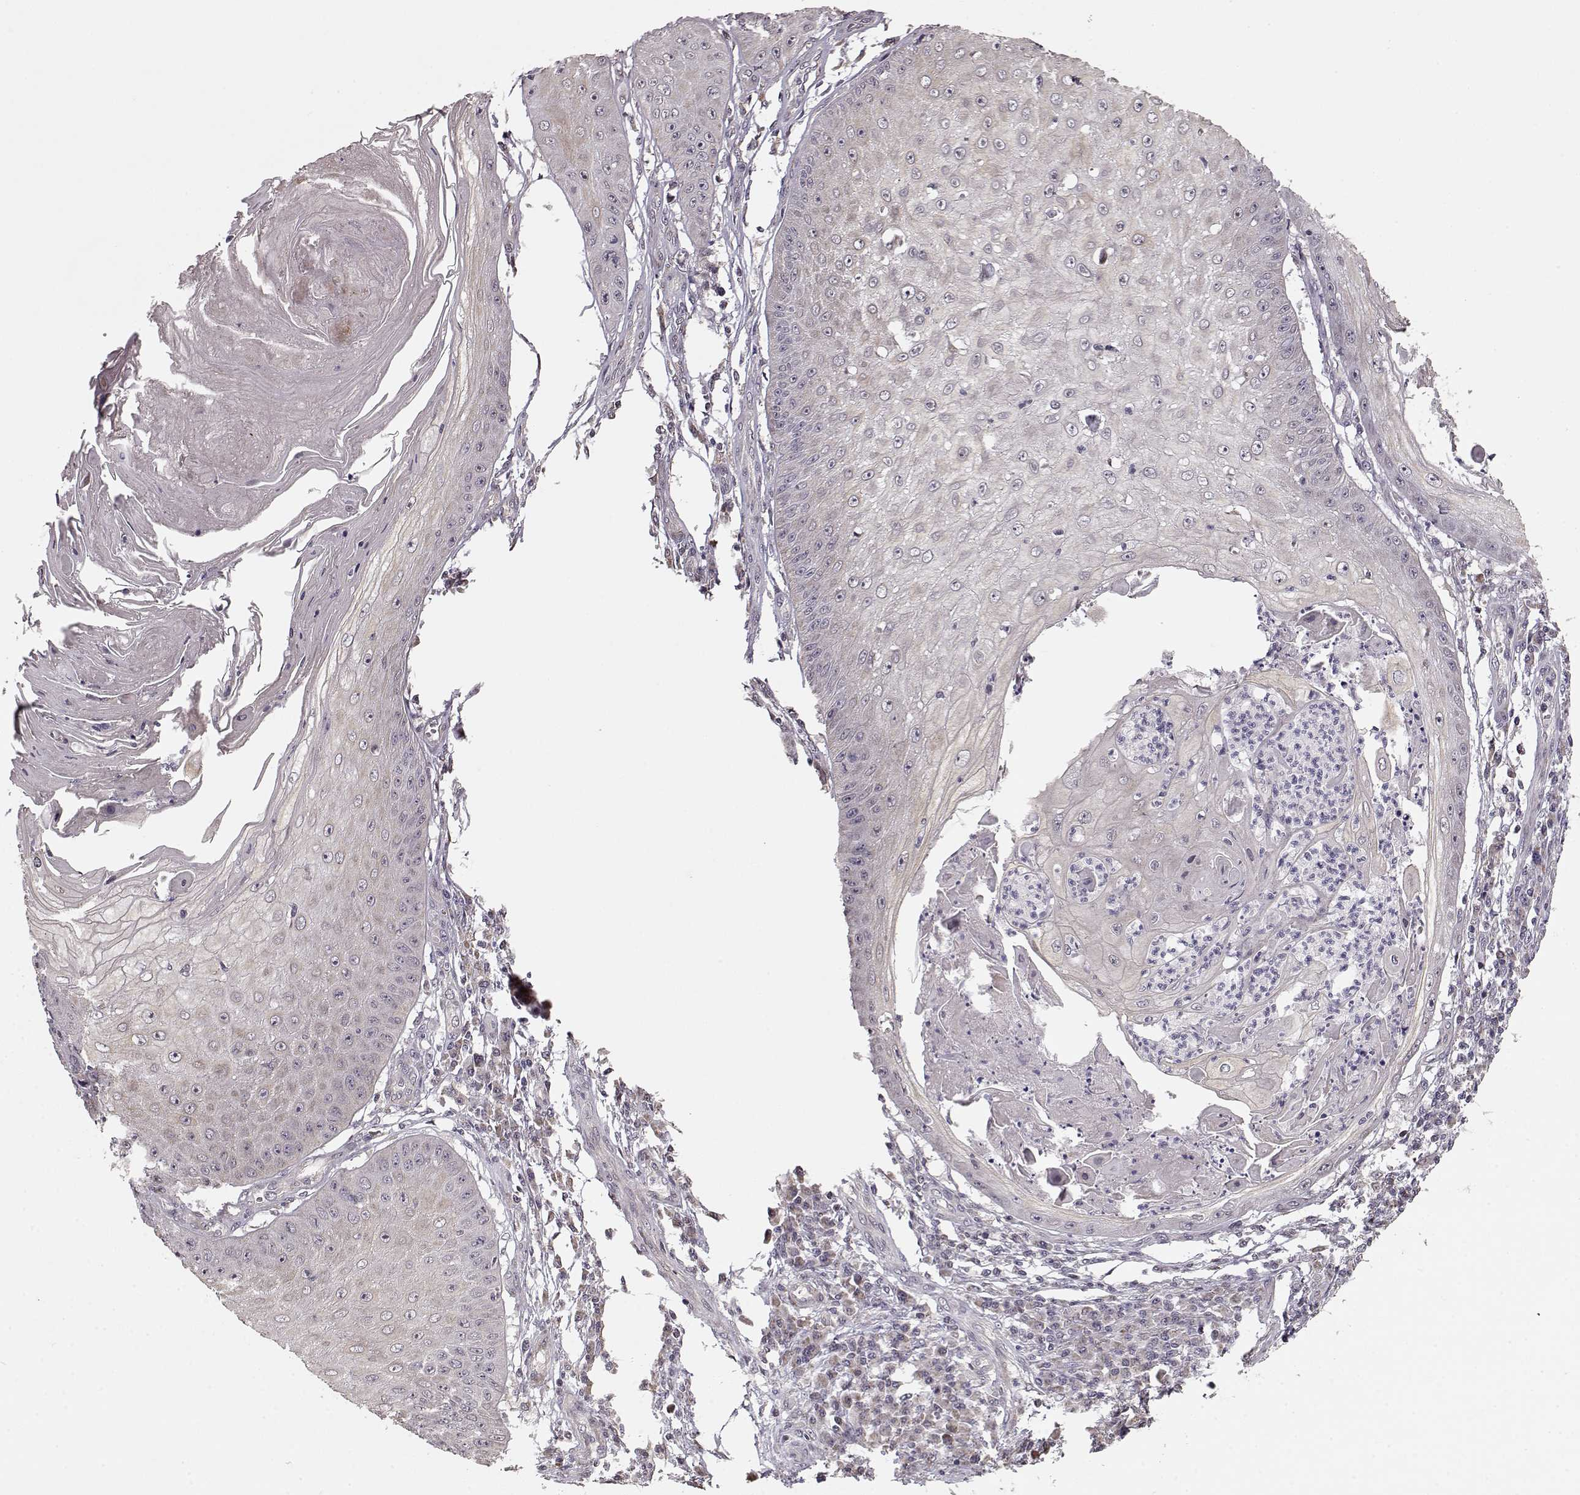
{"staining": {"intensity": "negative", "quantity": "none", "location": "none"}, "tissue": "skin cancer", "cell_type": "Tumor cells", "image_type": "cancer", "snomed": [{"axis": "morphology", "description": "Squamous cell carcinoma, NOS"}, {"axis": "topography", "description": "Skin"}], "caption": "Immunohistochemical staining of skin cancer reveals no significant positivity in tumor cells.", "gene": "BACH2", "patient": {"sex": "male", "age": 70}}